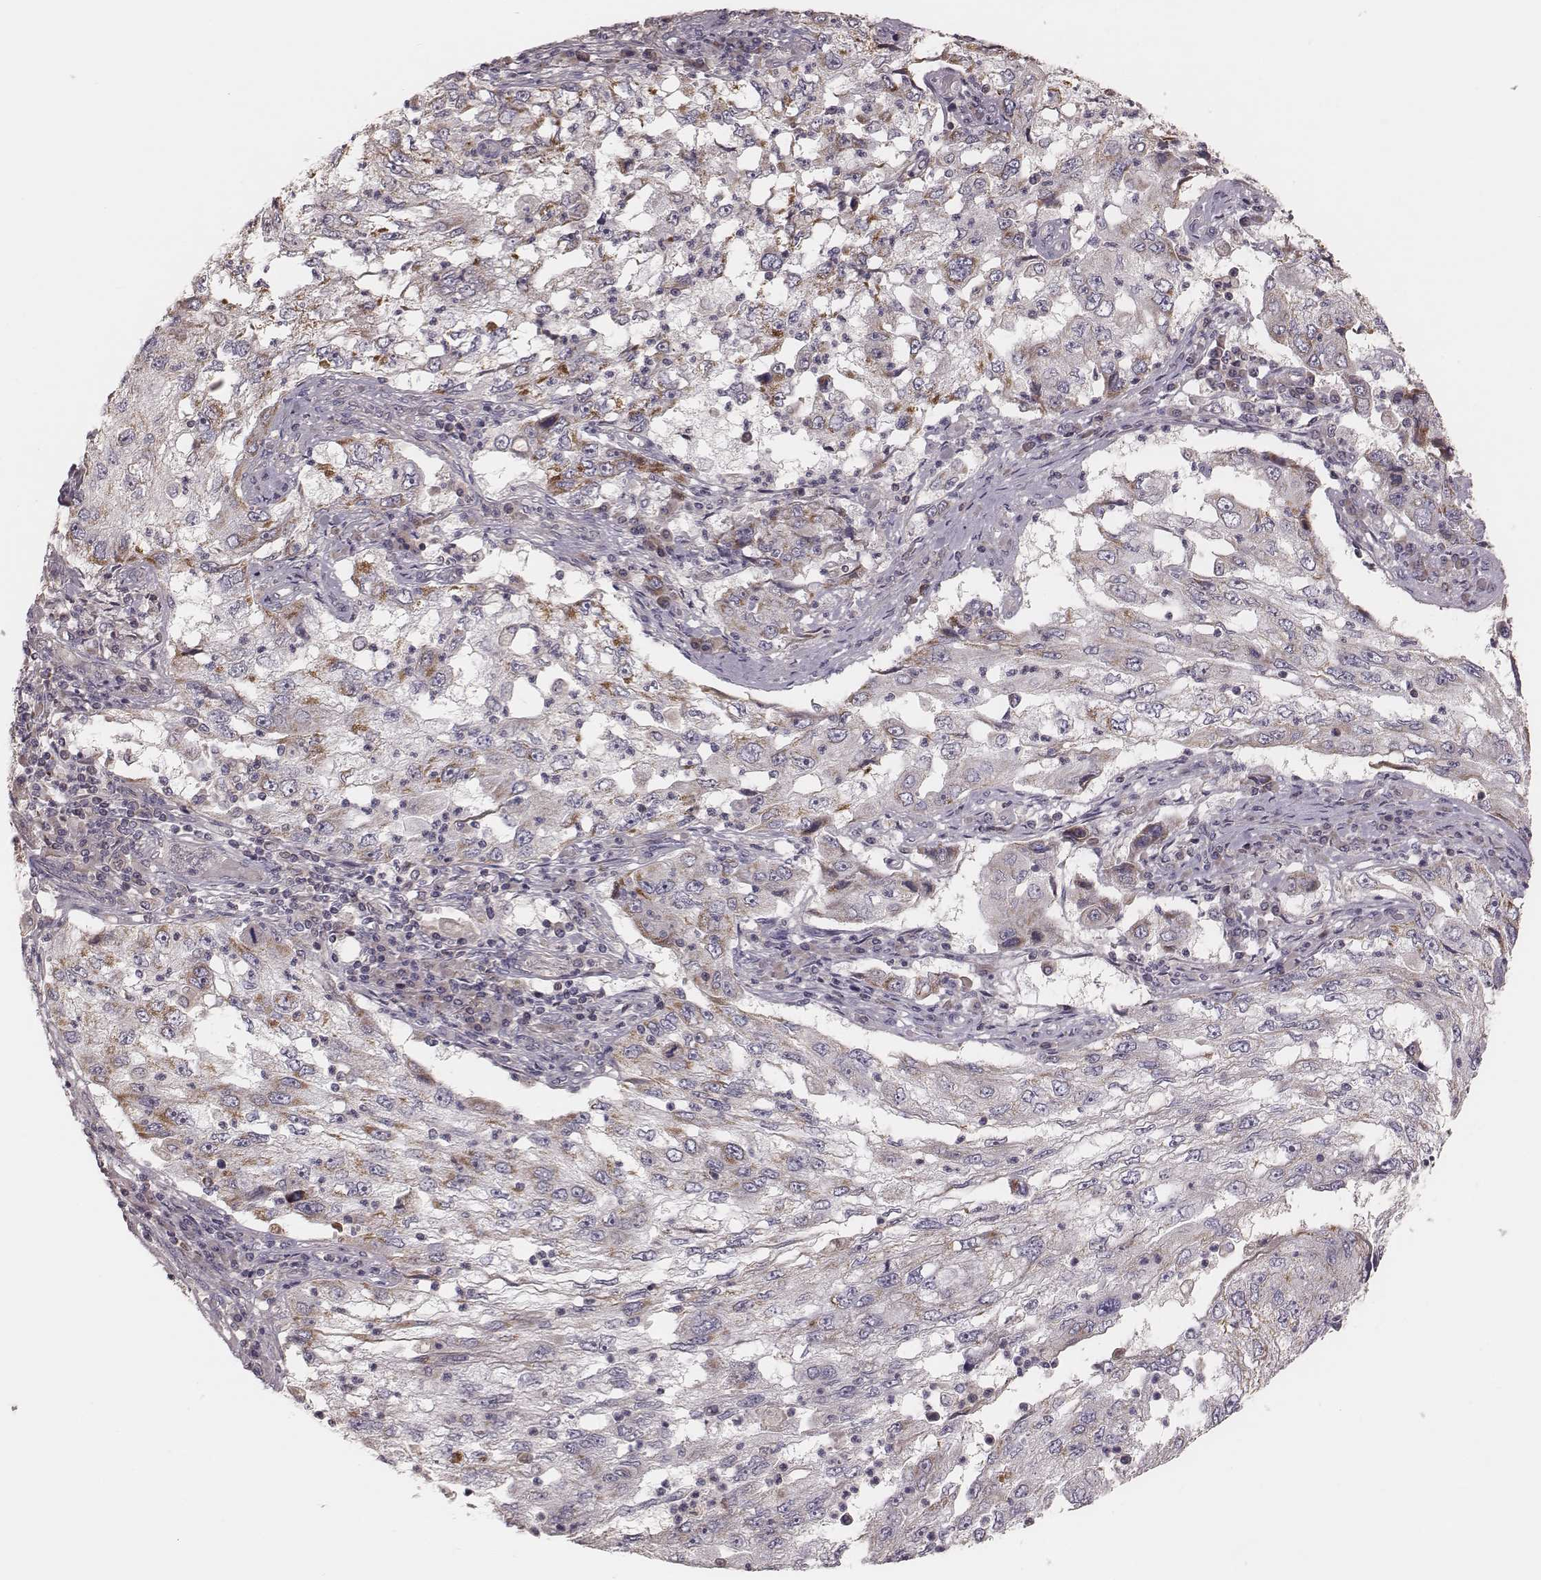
{"staining": {"intensity": "moderate", "quantity": "<25%", "location": "cytoplasmic/membranous"}, "tissue": "cervical cancer", "cell_type": "Tumor cells", "image_type": "cancer", "snomed": [{"axis": "morphology", "description": "Squamous cell carcinoma, NOS"}, {"axis": "topography", "description": "Cervix"}], "caption": "Moderate cytoplasmic/membranous protein expression is identified in approximately <25% of tumor cells in squamous cell carcinoma (cervical).", "gene": "MRPS27", "patient": {"sex": "female", "age": 36}}